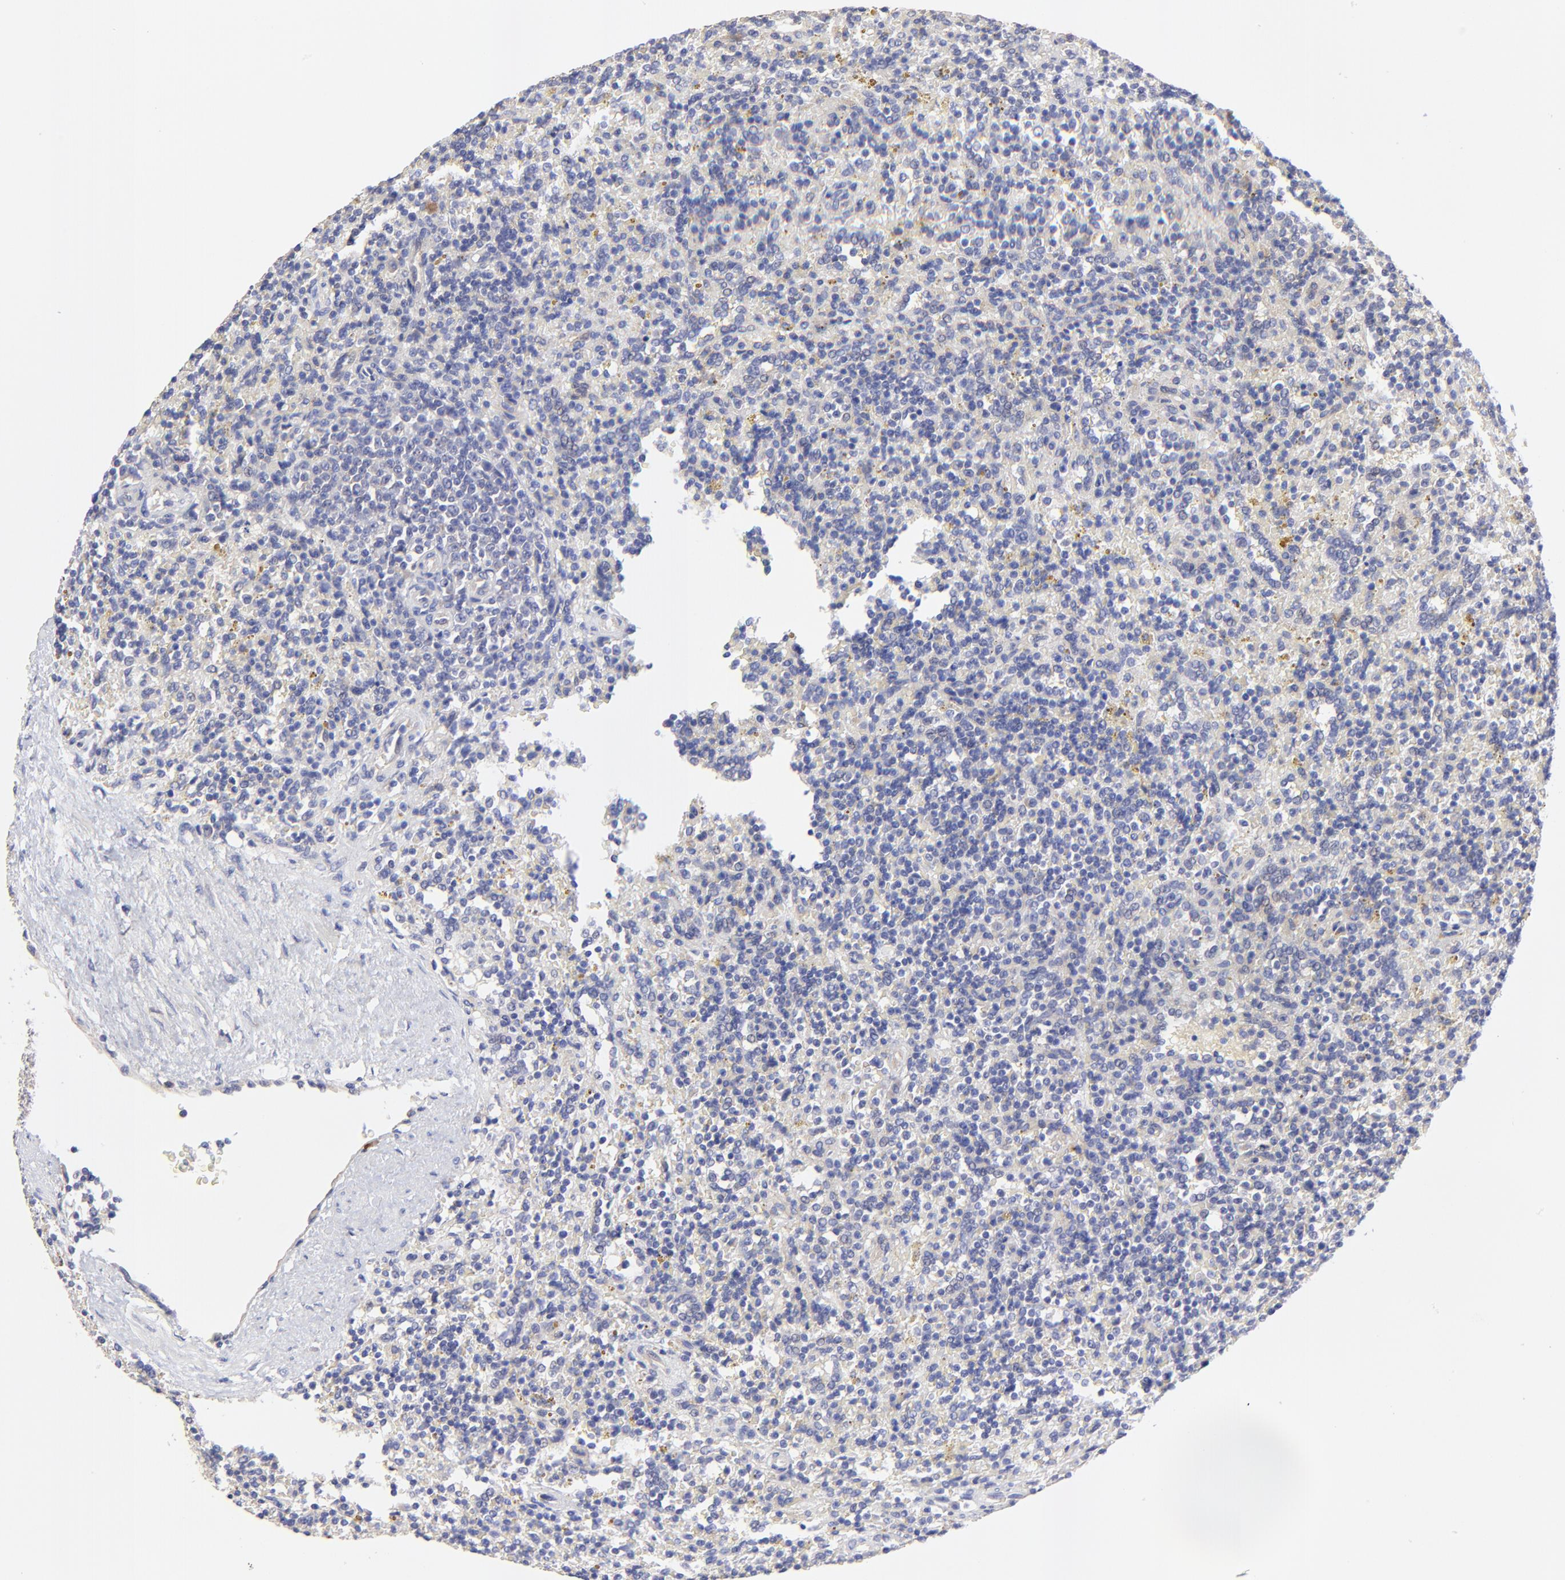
{"staining": {"intensity": "negative", "quantity": "none", "location": "none"}, "tissue": "lymphoma", "cell_type": "Tumor cells", "image_type": "cancer", "snomed": [{"axis": "morphology", "description": "Malignant lymphoma, non-Hodgkin's type, Low grade"}, {"axis": "topography", "description": "Spleen"}], "caption": "High magnification brightfield microscopy of lymphoma stained with DAB (brown) and counterstained with hematoxylin (blue): tumor cells show no significant positivity.", "gene": "LHFPL1", "patient": {"sex": "male", "age": 67}}